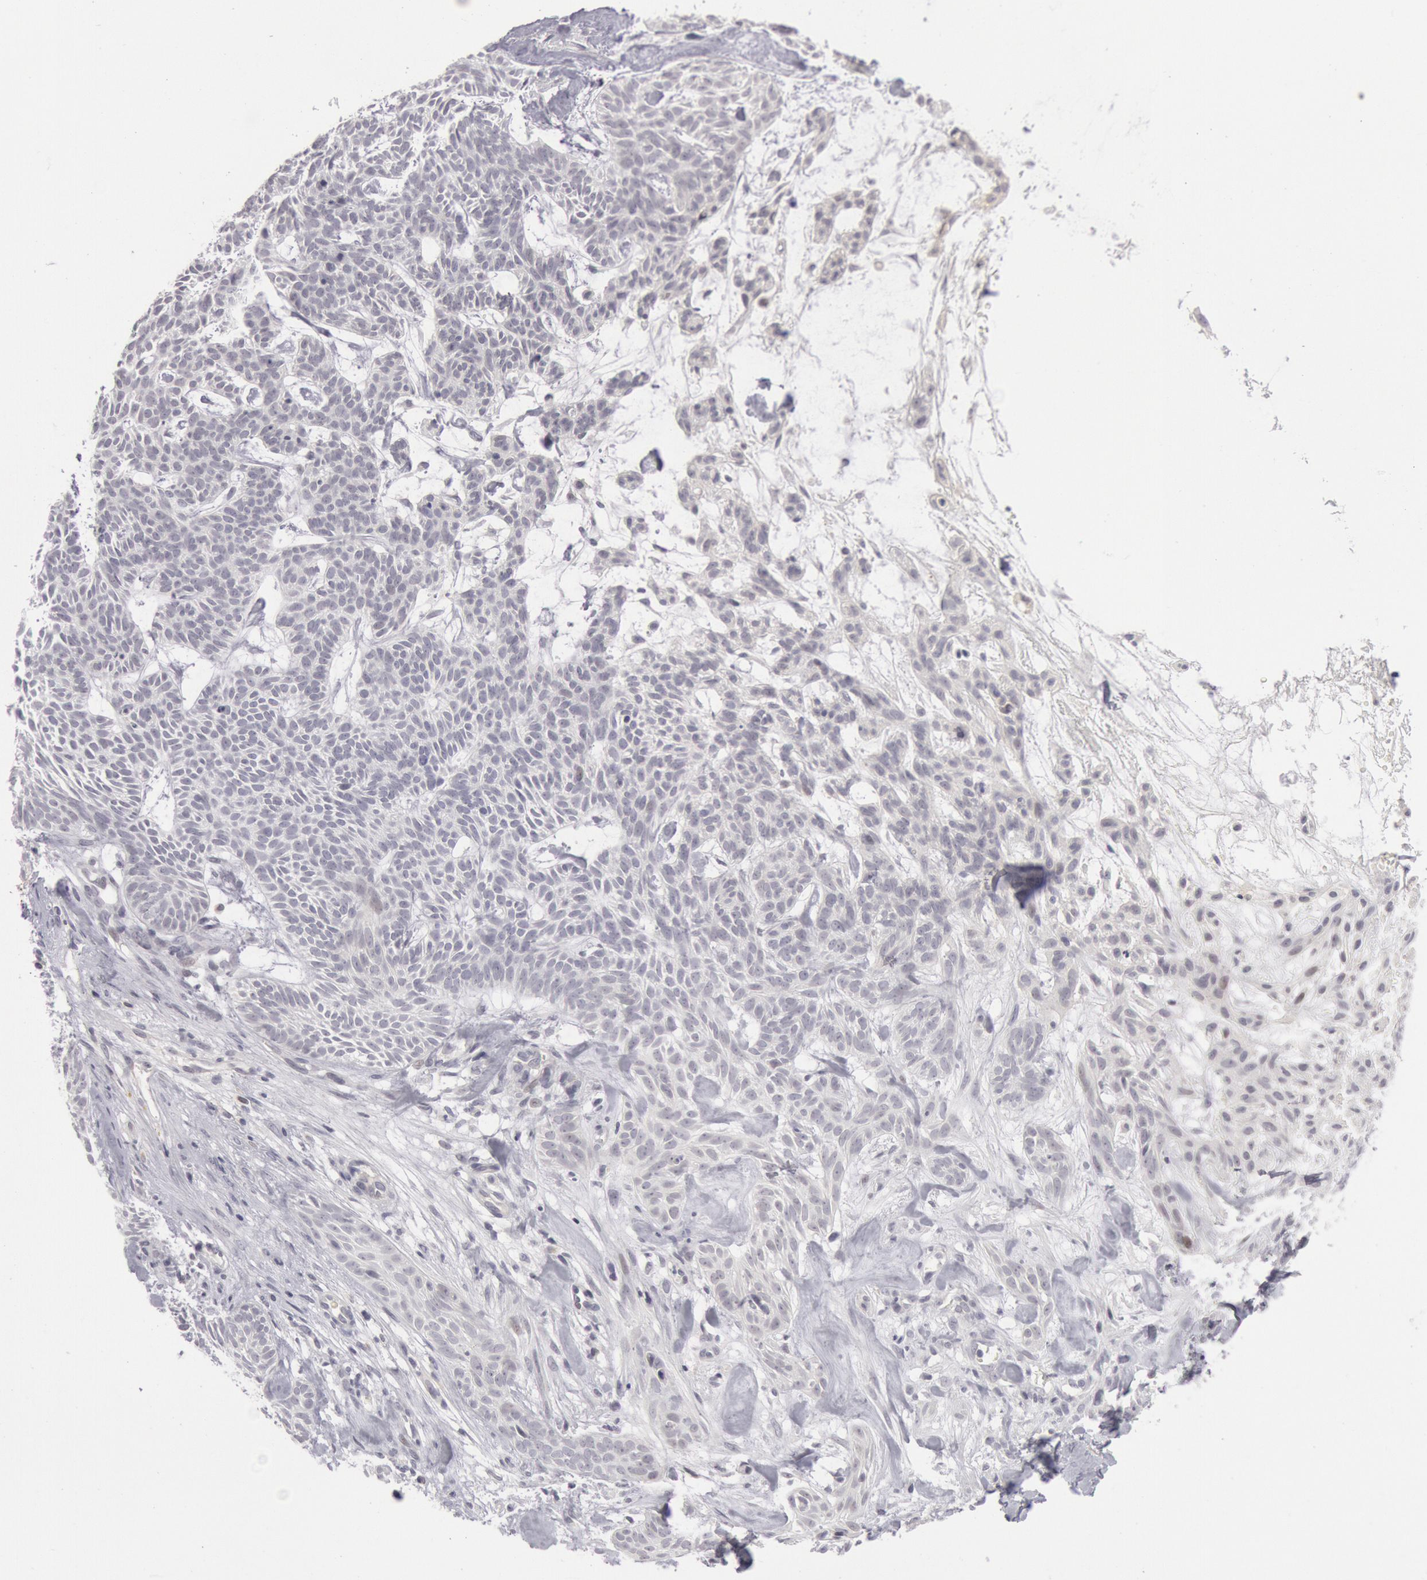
{"staining": {"intensity": "negative", "quantity": "none", "location": "none"}, "tissue": "skin cancer", "cell_type": "Tumor cells", "image_type": "cancer", "snomed": [{"axis": "morphology", "description": "Basal cell carcinoma"}, {"axis": "topography", "description": "Skin"}], "caption": "High magnification brightfield microscopy of basal cell carcinoma (skin) stained with DAB (brown) and counterstained with hematoxylin (blue): tumor cells show no significant expression. The staining was performed using DAB to visualize the protein expression in brown, while the nuclei were stained in blue with hematoxylin (Magnification: 20x).", "gene": "JOSD1", "patient": {"sex": "male", "age": 75}}